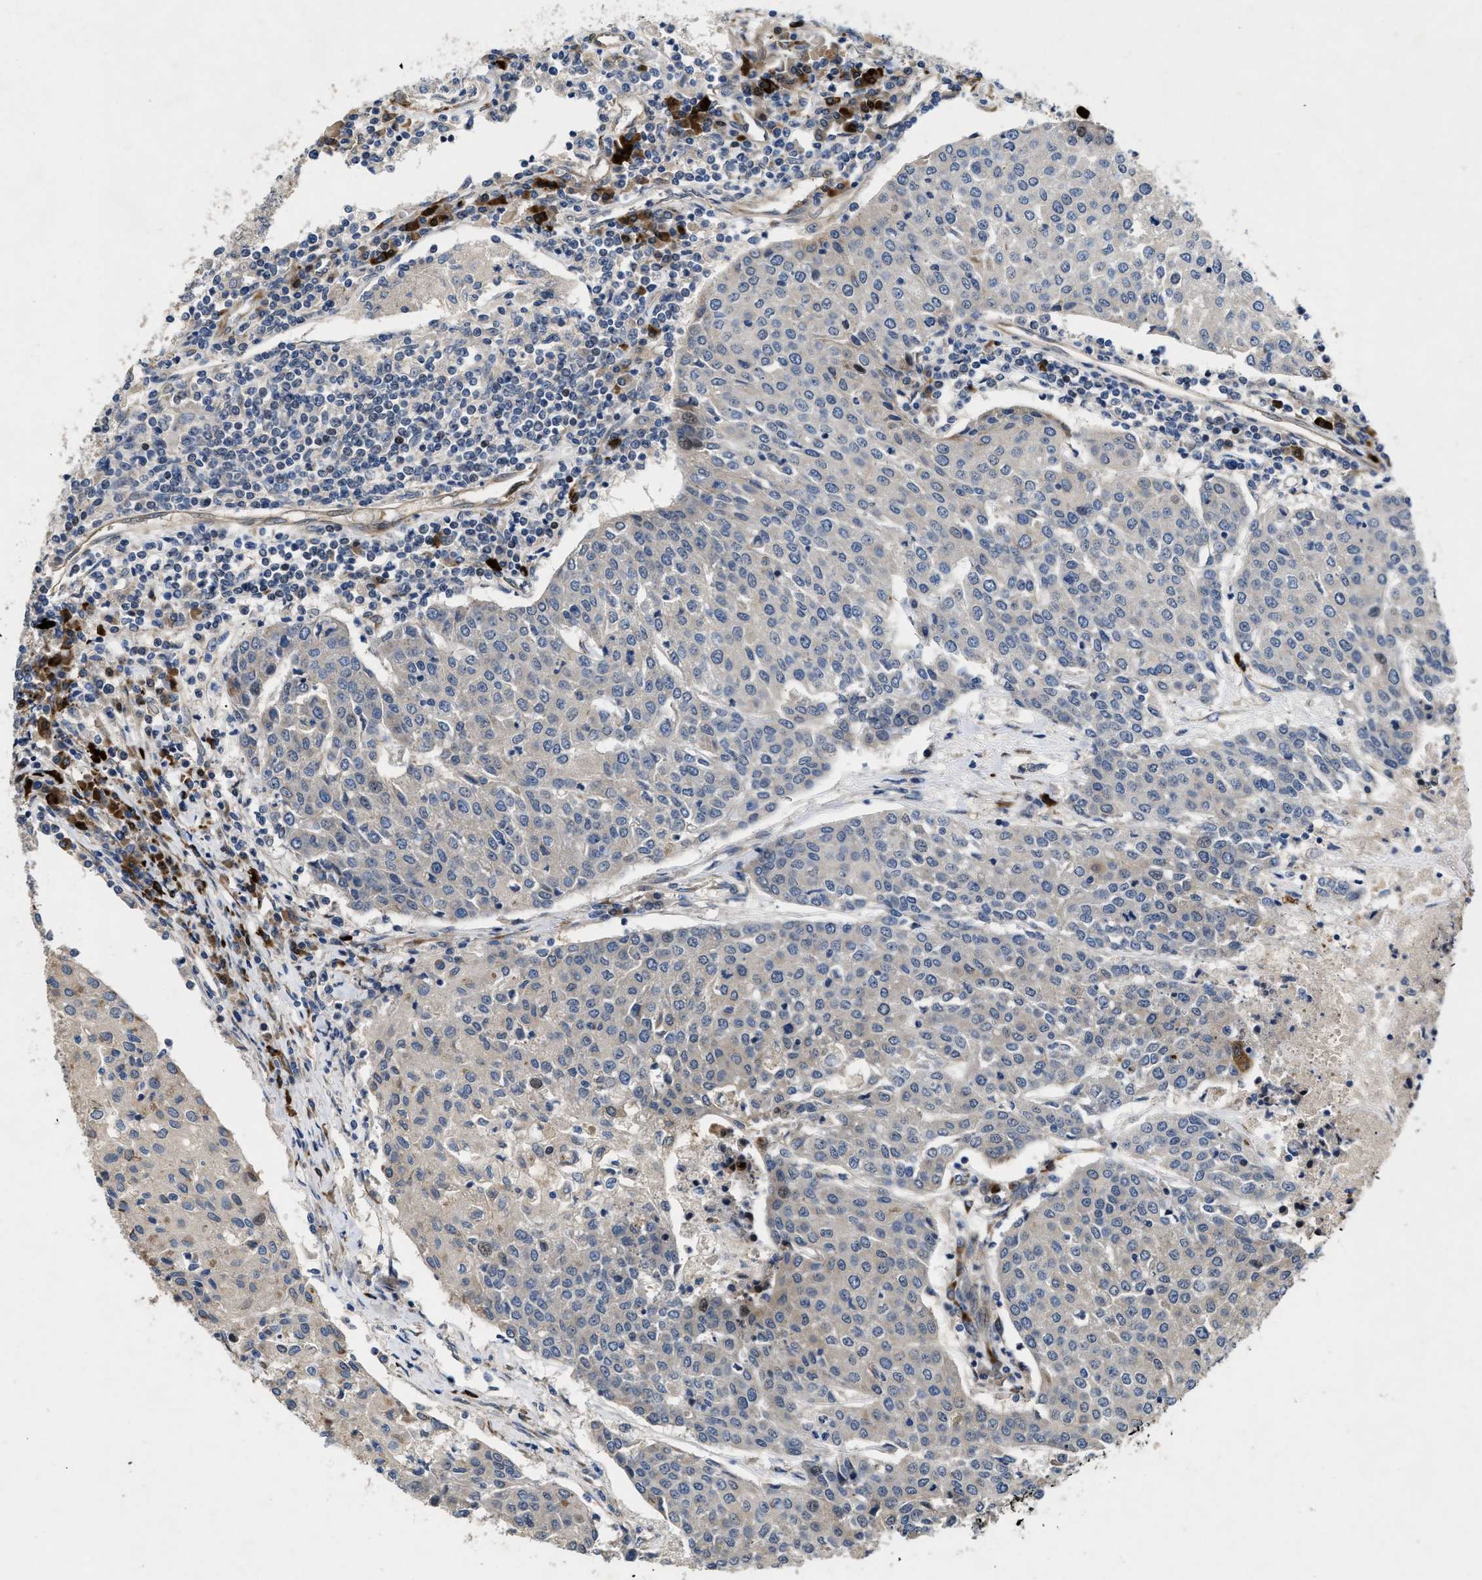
{"staining": {"intensity": "negative", "quantity": "none", "location": "none"}, "tissue": "urothelial cancer", "cell_type": "Tumor cells", "image_type": "cancer", "snomed": [{"axis": "morphology", "description": "Urothelial carcinoma, High grade"}, {"axis": "topography", "description": "Urinary bladder"}], "caption": "IHC photomicrograph of neoplastic tissue: human high-grade urothelial carcinoma stained with DAB (3,3'-diaminobenzidine) shows no significant protein positivity in tumor cells.", "gene": "HSPA12B", "patient": {"sex": "female", "age": 85}}